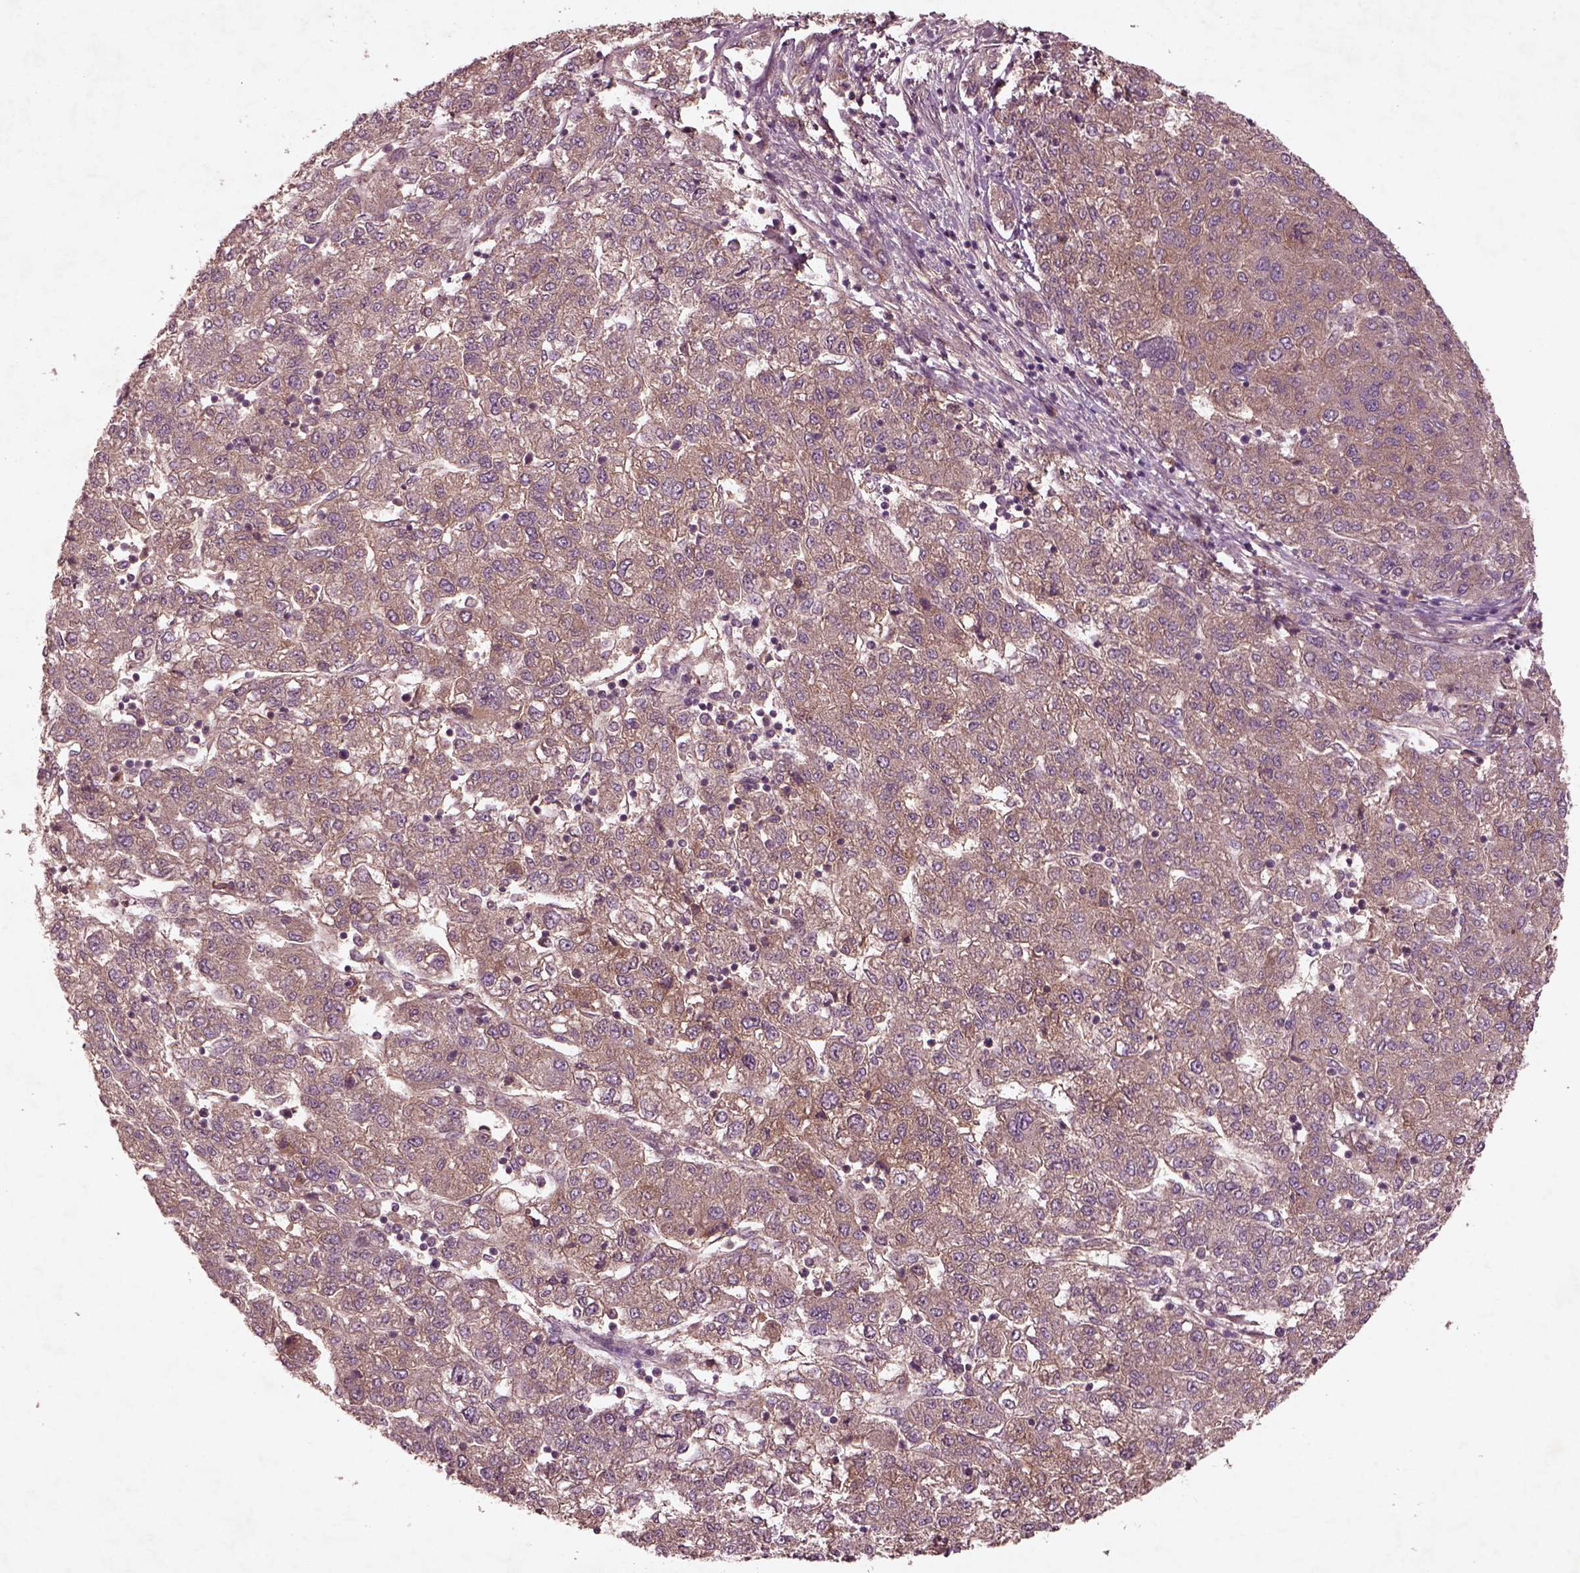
{"staining": {"intensity": "moderate", "quantity": "<25%", "location": "cytoplasmic/membranous"}, "tissue": "liver cancer", "cell_type": "Tumor cells", "image_type": "cancer", "snomed": [{"axis": "morphology", "description": "Carcinoma, Hepatocellular, NOS"}, {"axis": "topography", "description": "Liver"}], "caption": "IHC staining of hepatocellular carcinoma (liver), which reveals low levels of moderate cytoplasmic/membranous positivity in approximately <25% of tumor cells indicating moderate cytoplasmic/membranous protein positivity. The staining was performed using DAB (3,3'-diaminobenzidine) (brown) for protein detection and nuclei were counterstained in hematoxylin (blue).", "gene": "FAM234A", "patient": {"sex": "male", "age": 56}}